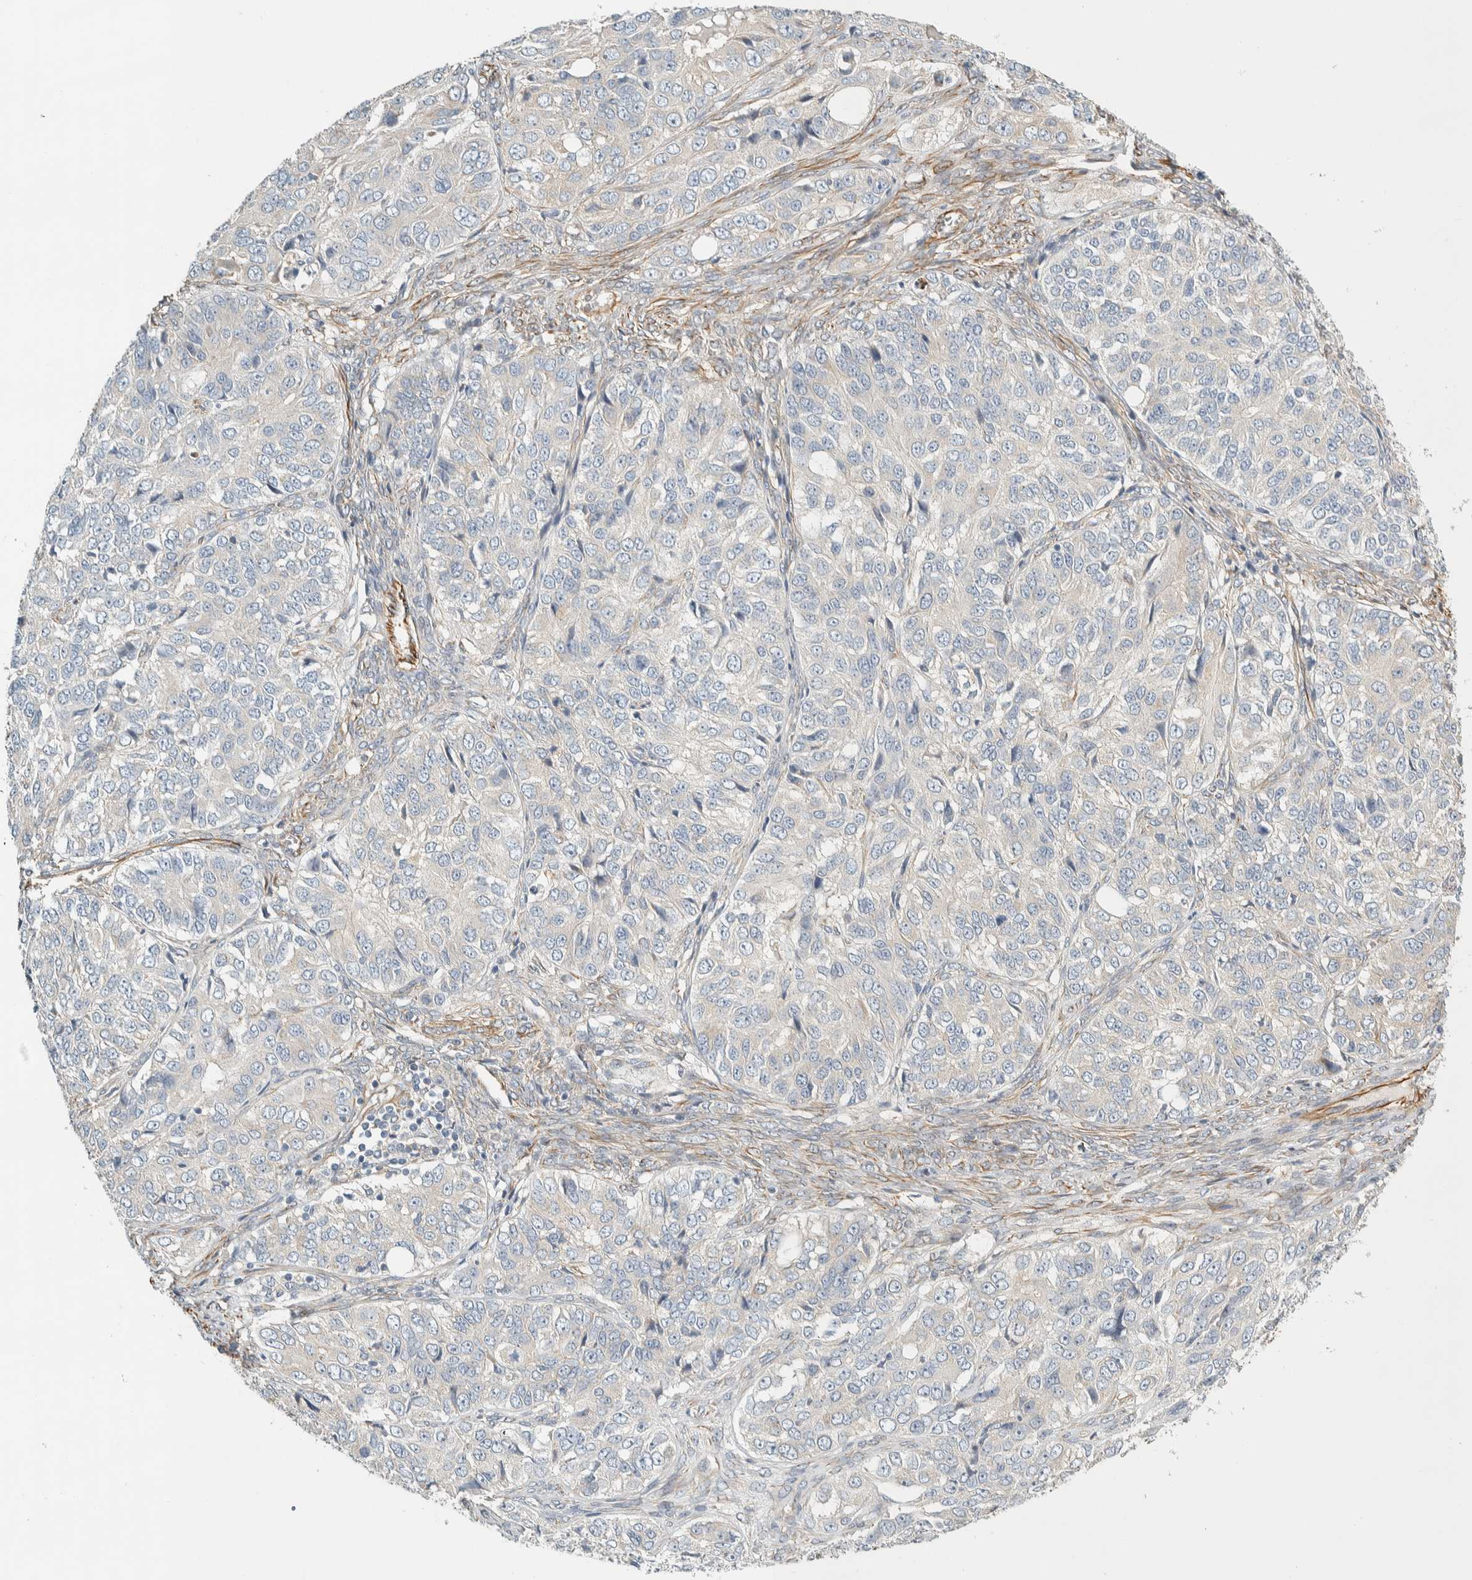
{"staining": {"intensity": "negative", "quantity": "none", "location": "none"}, "tissue": "ovarian cancer", "cell_type": "Tumor cells", "image_type": "cancer", "snomed": [{"axis": "morphology", "description": "Carcinoma, endometroid"}, {"axis": "topography", "description": "Ovary"}], "caption": "Immunohistochemistry (IHC) photomicrograph of human ovarian cancer stained for a protein (brown), which reveals no expression in tumor cells.", "gene": "CDR2", "patient": {"sex": "female", "age": 51}}